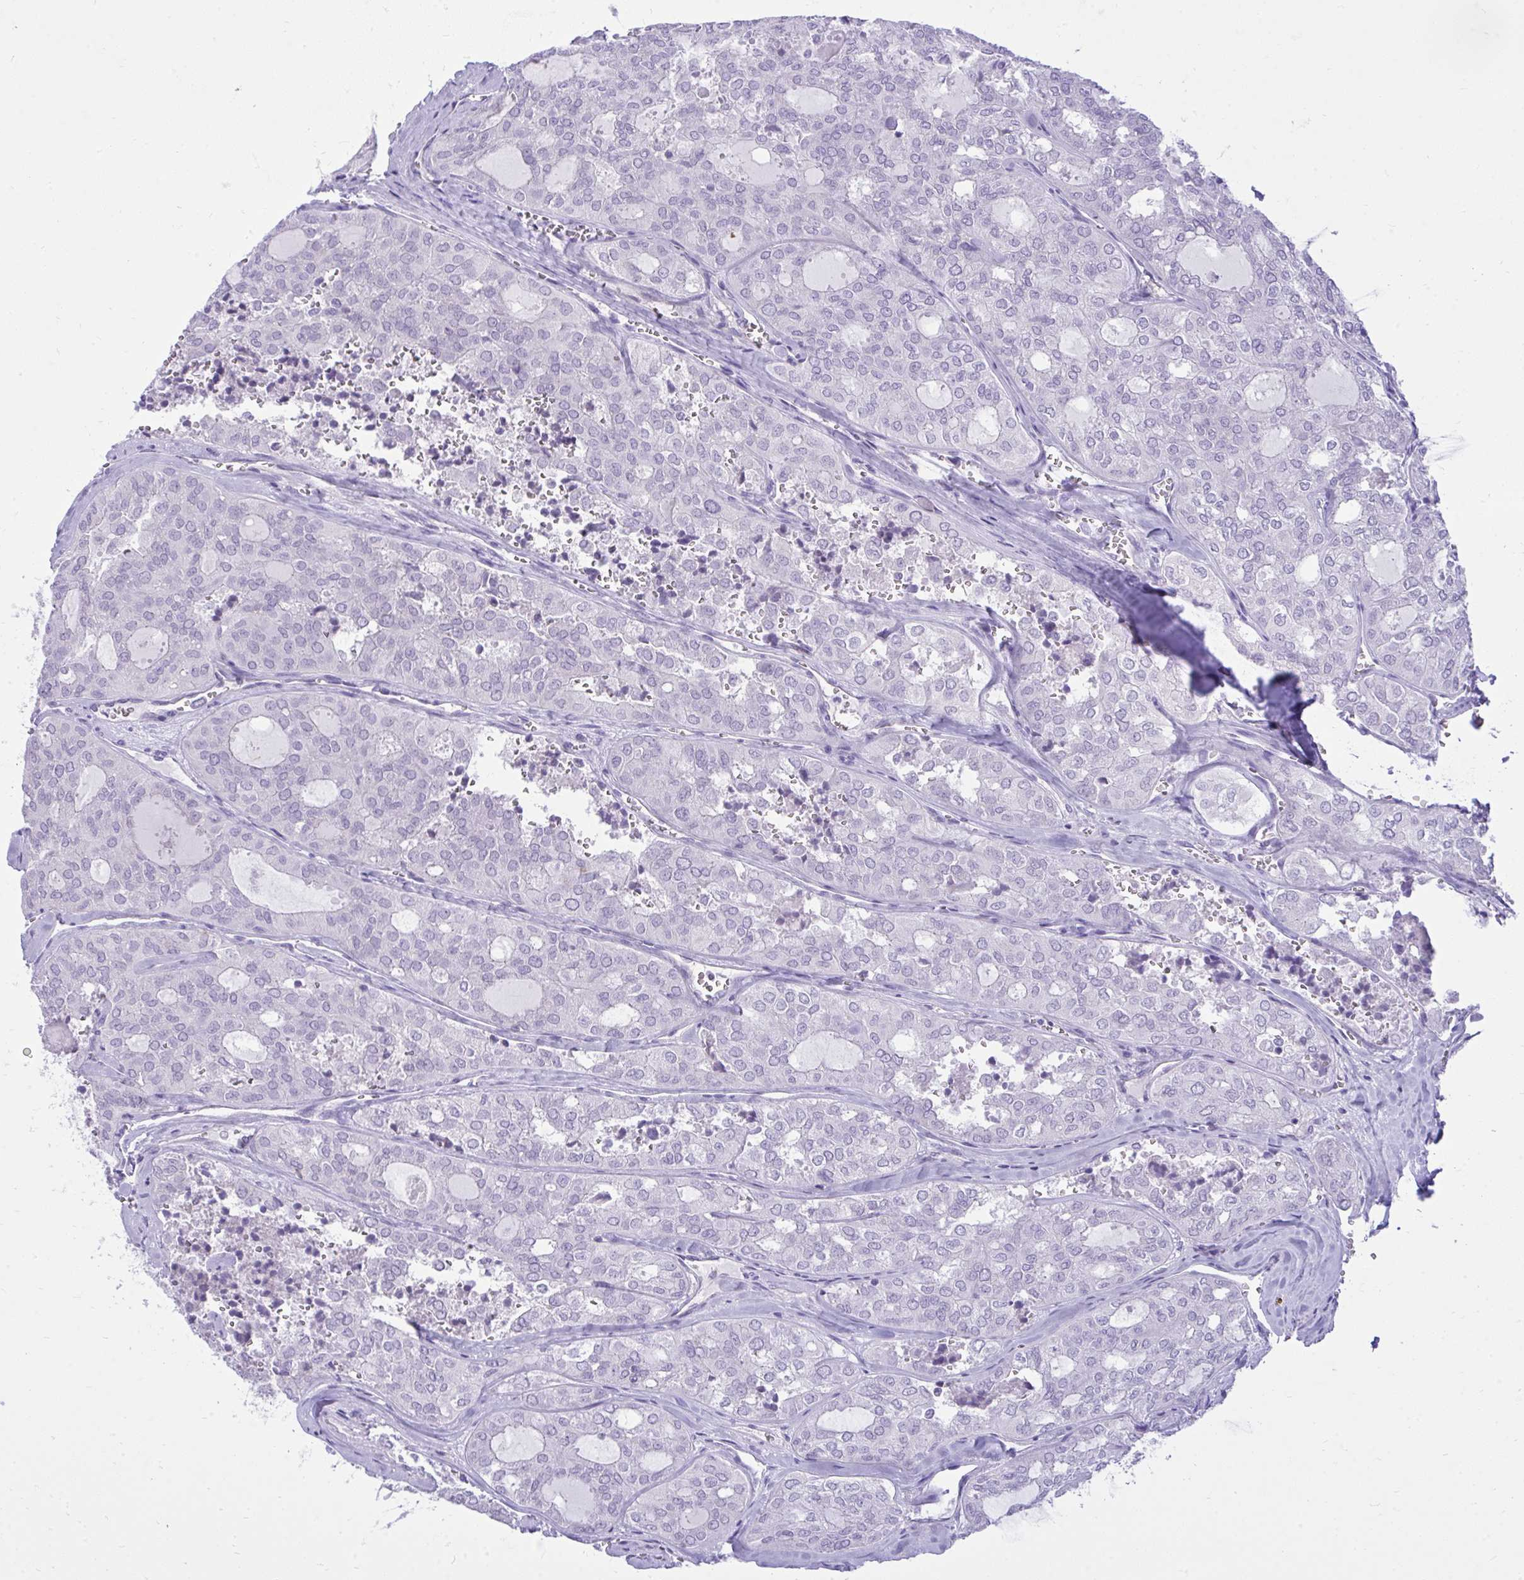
{"staining": {"intensity": "negative", "quantity": "none", "location": "none"}, "tissue": "thyroid cancer", "cell_type": "Tumor cells", "image_type": "cancer", "snomed": [{"axis": "morphology", "description": "Follicular adenoma carcinoma, NOS"}, {"axis": "topography", "description": "Thyroid gland"}], "caption": "This image is of thyroid follicular adenoma carcinoma stained with IHC to label a protein in brown with the nuclei are counter-stained blue. There is no expression in tumor cells.", "gene": "GPRIN3", "patient": {"sex": "male", "age": 75}}